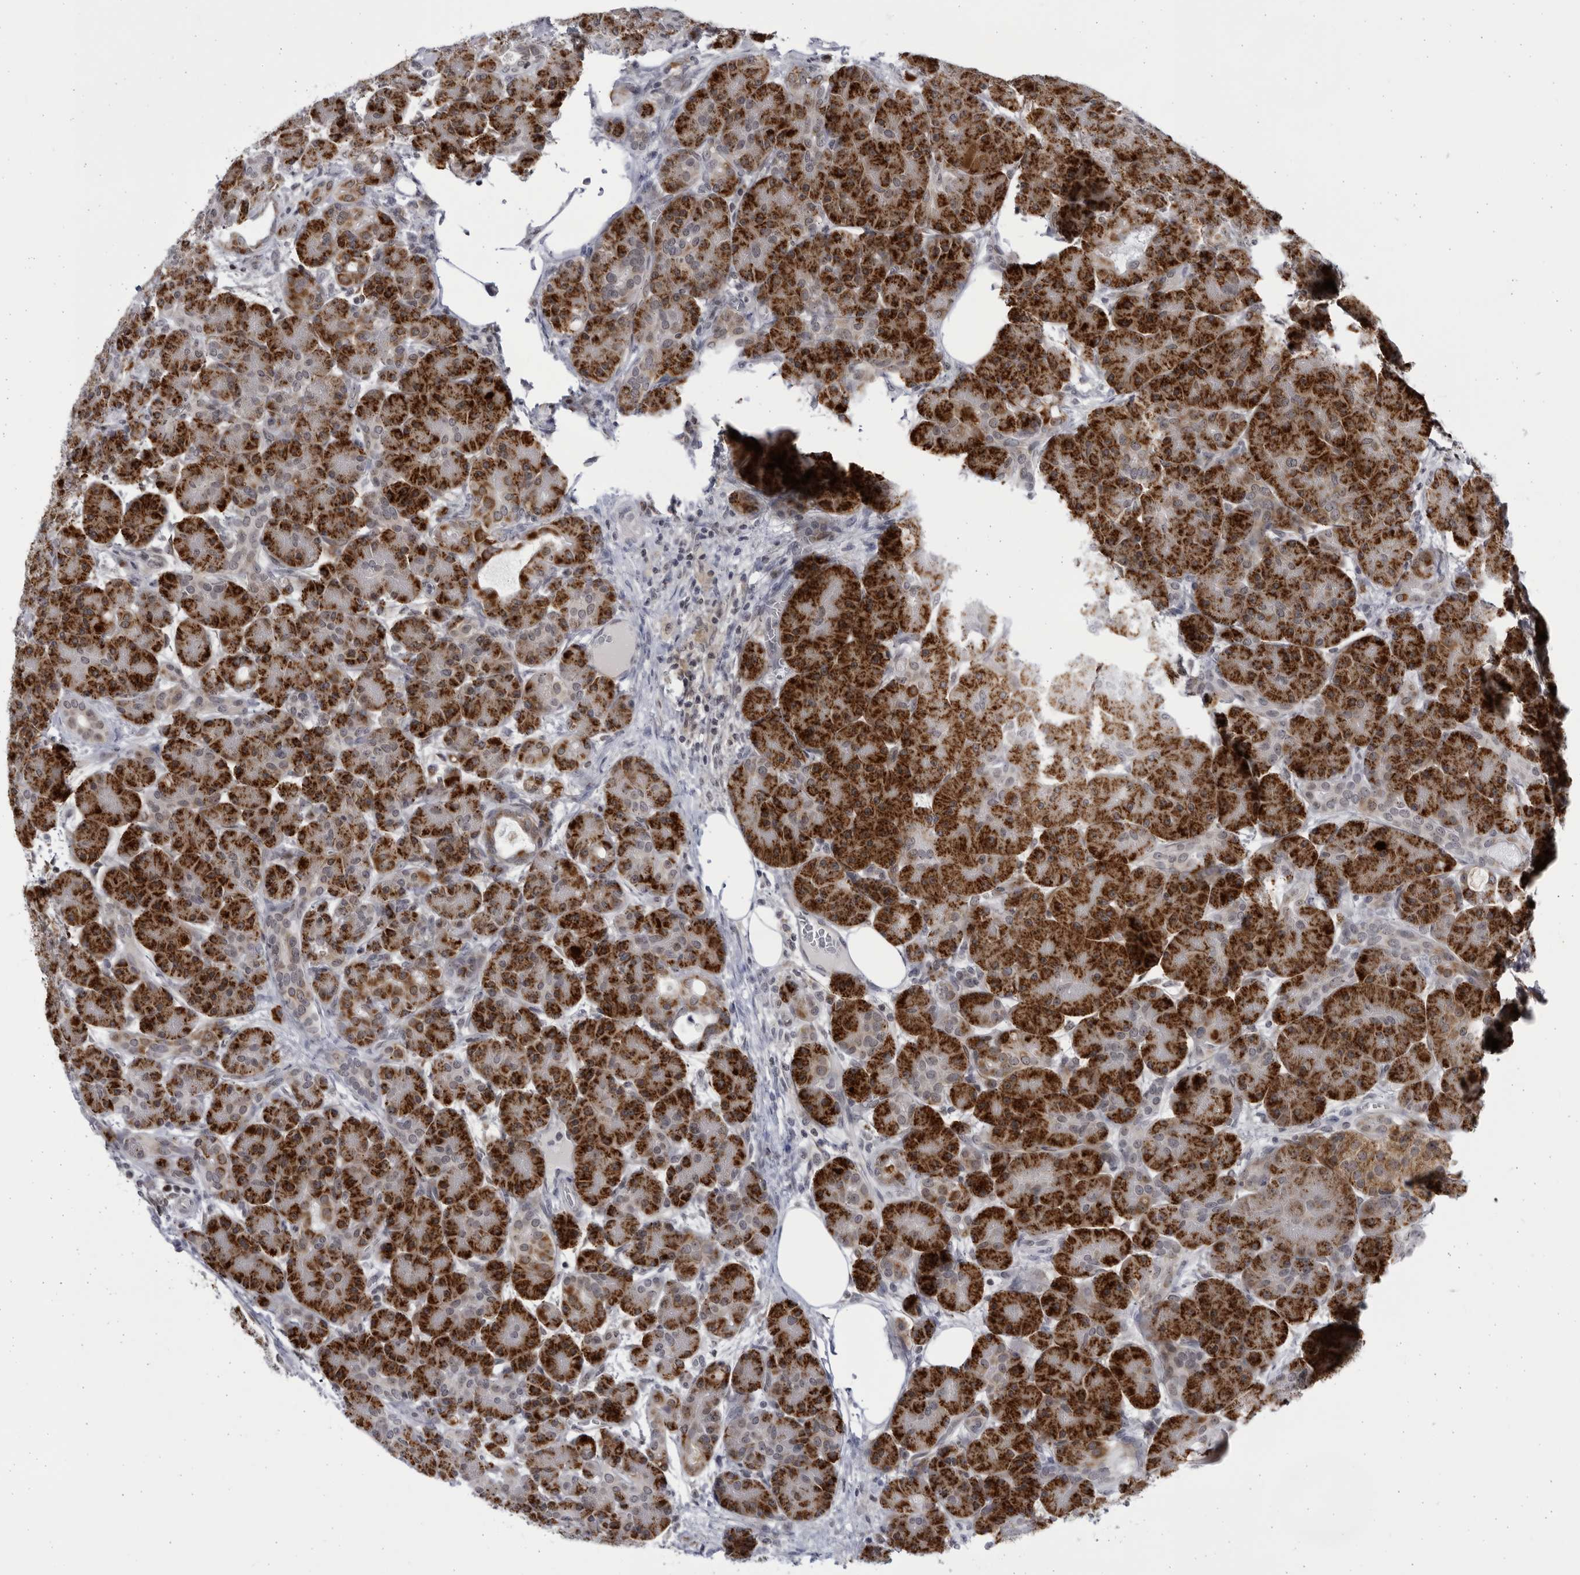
{"staining": {"intensity": "strong", "quantity": ">75%", "location": "cytoplasmic/membranous"}, "tissue": "pancreas", "cell_type": "Exocrine glandular cells", "image_type": "normal", "snomed": [{"axis": "morphology", "description": "Normal tissue, NOS"}, {"axis": "topography", "description": "Pancreas"}], "caption": "IHC of benign human pancreas displays high levels of strong cytoplasmic/membranous expression in about >75% of exocrine glandular cells.", "gene": "SLC25A22", "patient": {"sex": "male", "age": 63}}